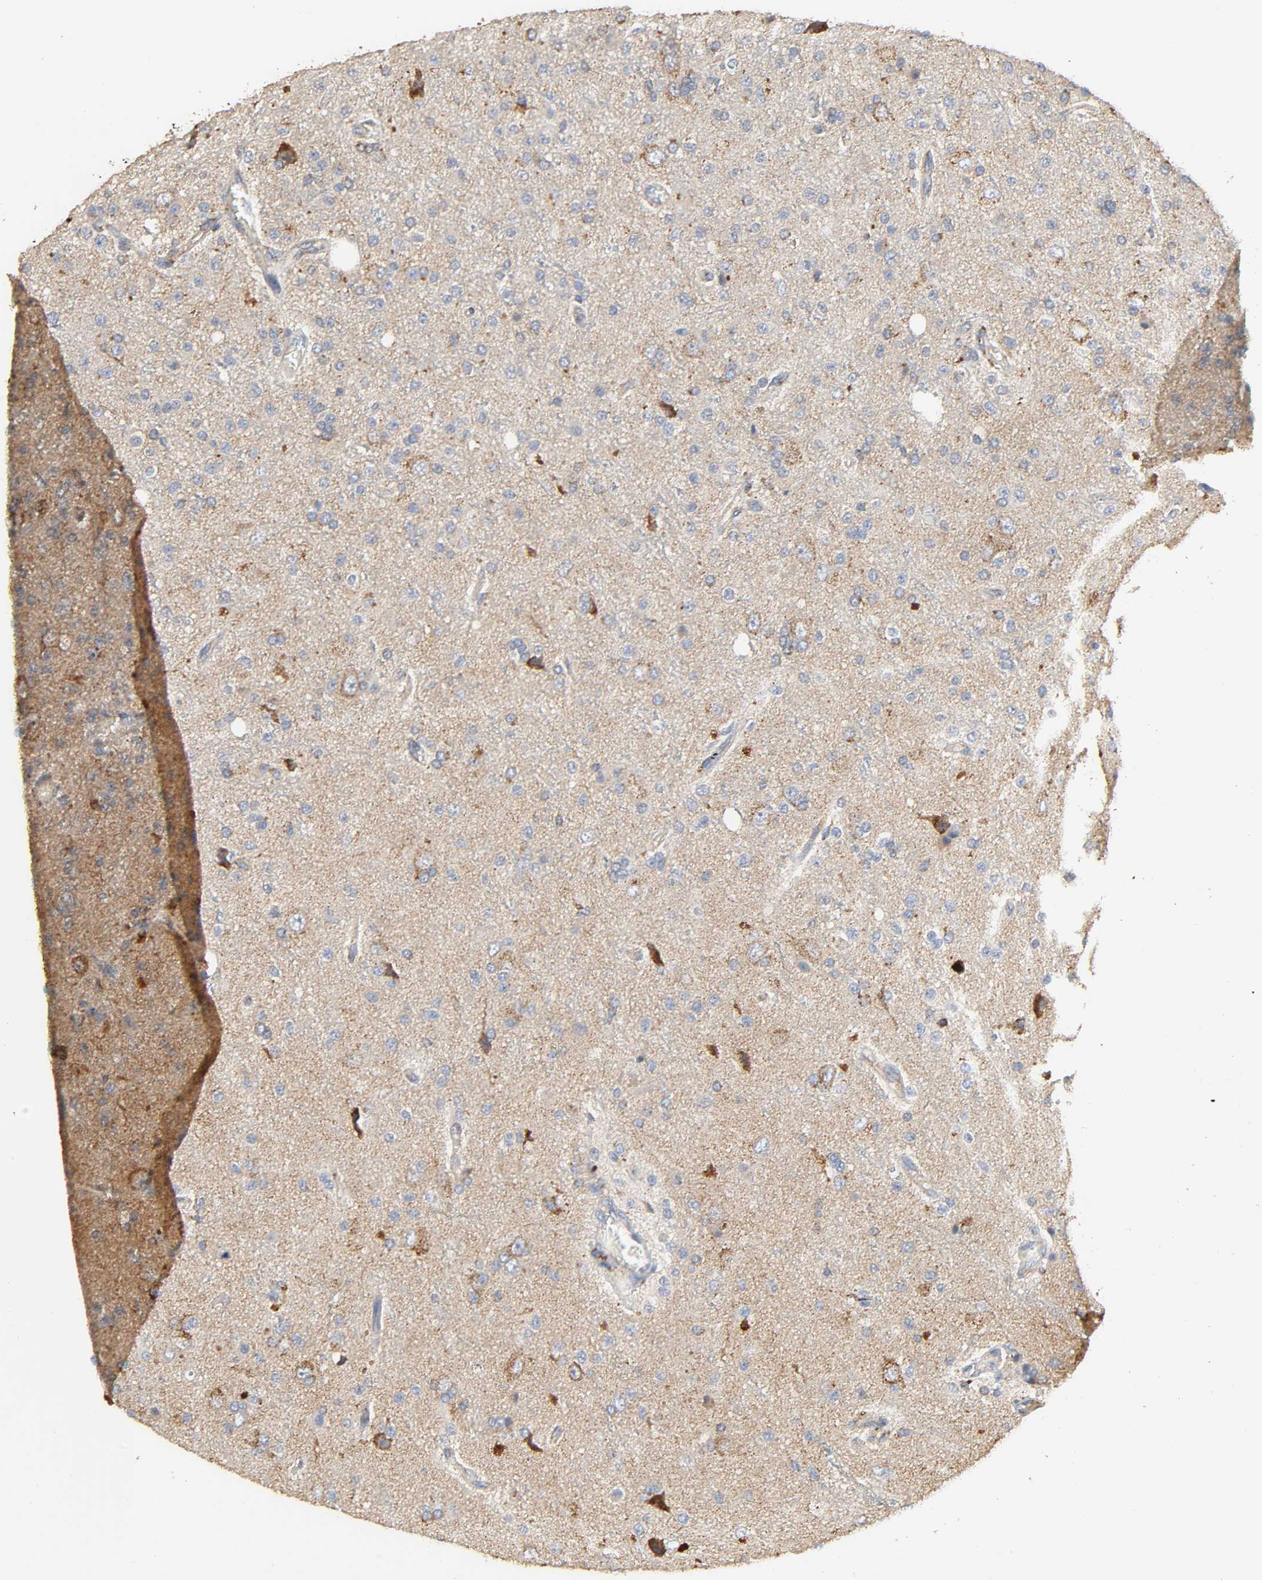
{"staining": {"intensity": "strong", "quantity": "<25%", "location": "cytoplasmic/membranous"}, "tissue": "glioma", "cell_type": "Tumor cells", "image_type": "cancer", "snomed": [{"axis": "morphology", "description": "Glioma, malignant, High grade"}, {"axis": "topography", "description": "Brain"}], "caption": "Brown immunohistochemical staining in human malignant glioma (high-grade) reveals strong cytoplasmic/membranous staining in approximately <25% of tumor cells.", "gene": "NDUFS3", "patient": {"sex": "male", "age": 47}}